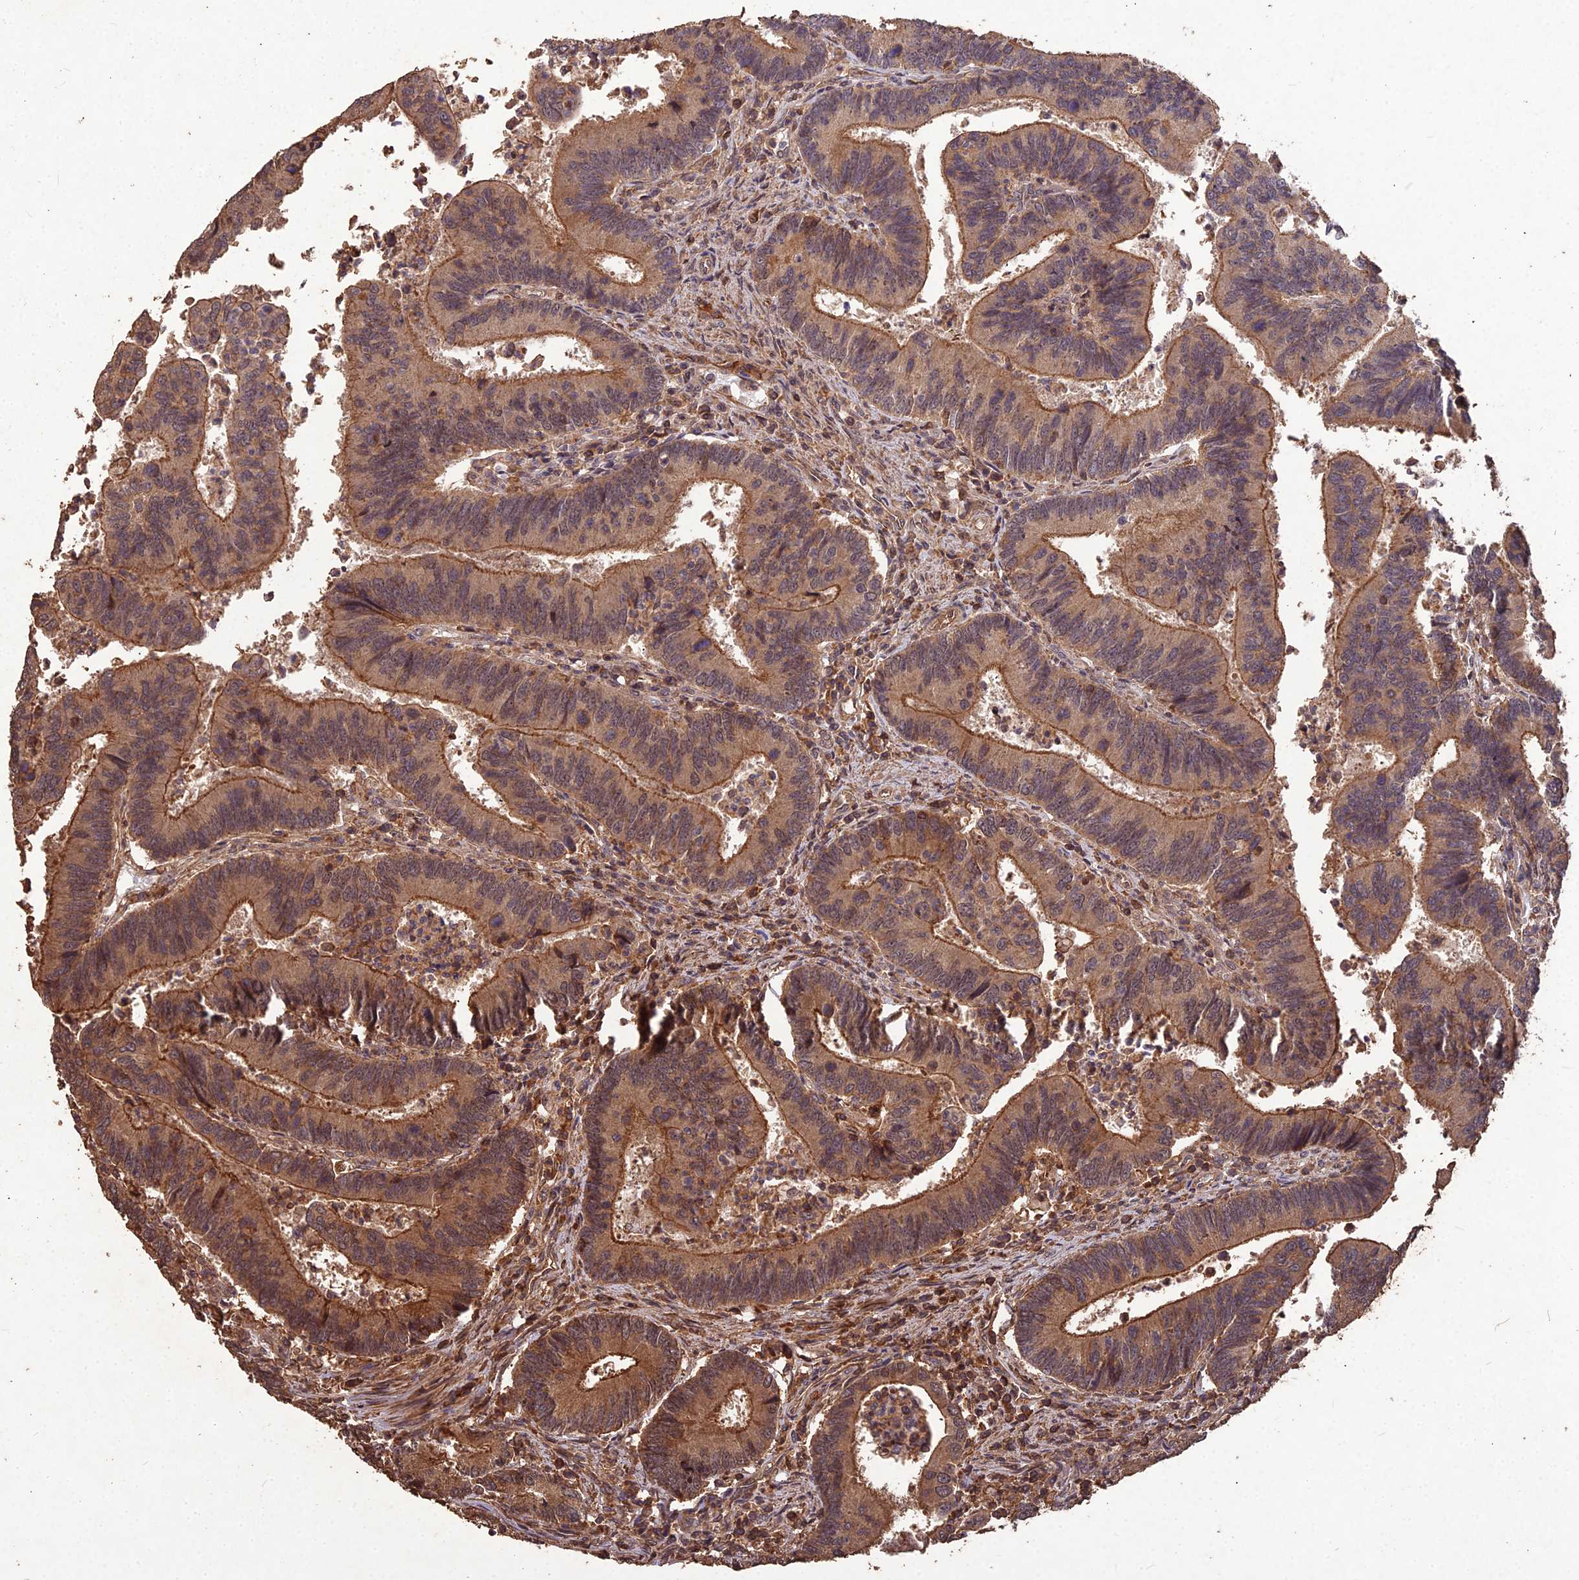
{"staining": {"intensity": "moderate", "quantity": ">75%", "location": "cytoplasmic/membranous"}, "tissue": "colorectal cancer", "cell_type": "Tumor cells", "image_type": "cancer", "snomed": [{"axis": "morphology", "description": "Adenocarcinoma, NOS"}, {"axis": "topography", "description": "Colon"}], "caption": "Immunohistochemistry (IHC) of human colorectal adenocarcinoma demonstrates medium levels of moderate cytoplasmic/membranous positivity in approximately >75% of tumor cells.", "gene": "SYMPK", "patient": {"sex": "female", "age": 67}}